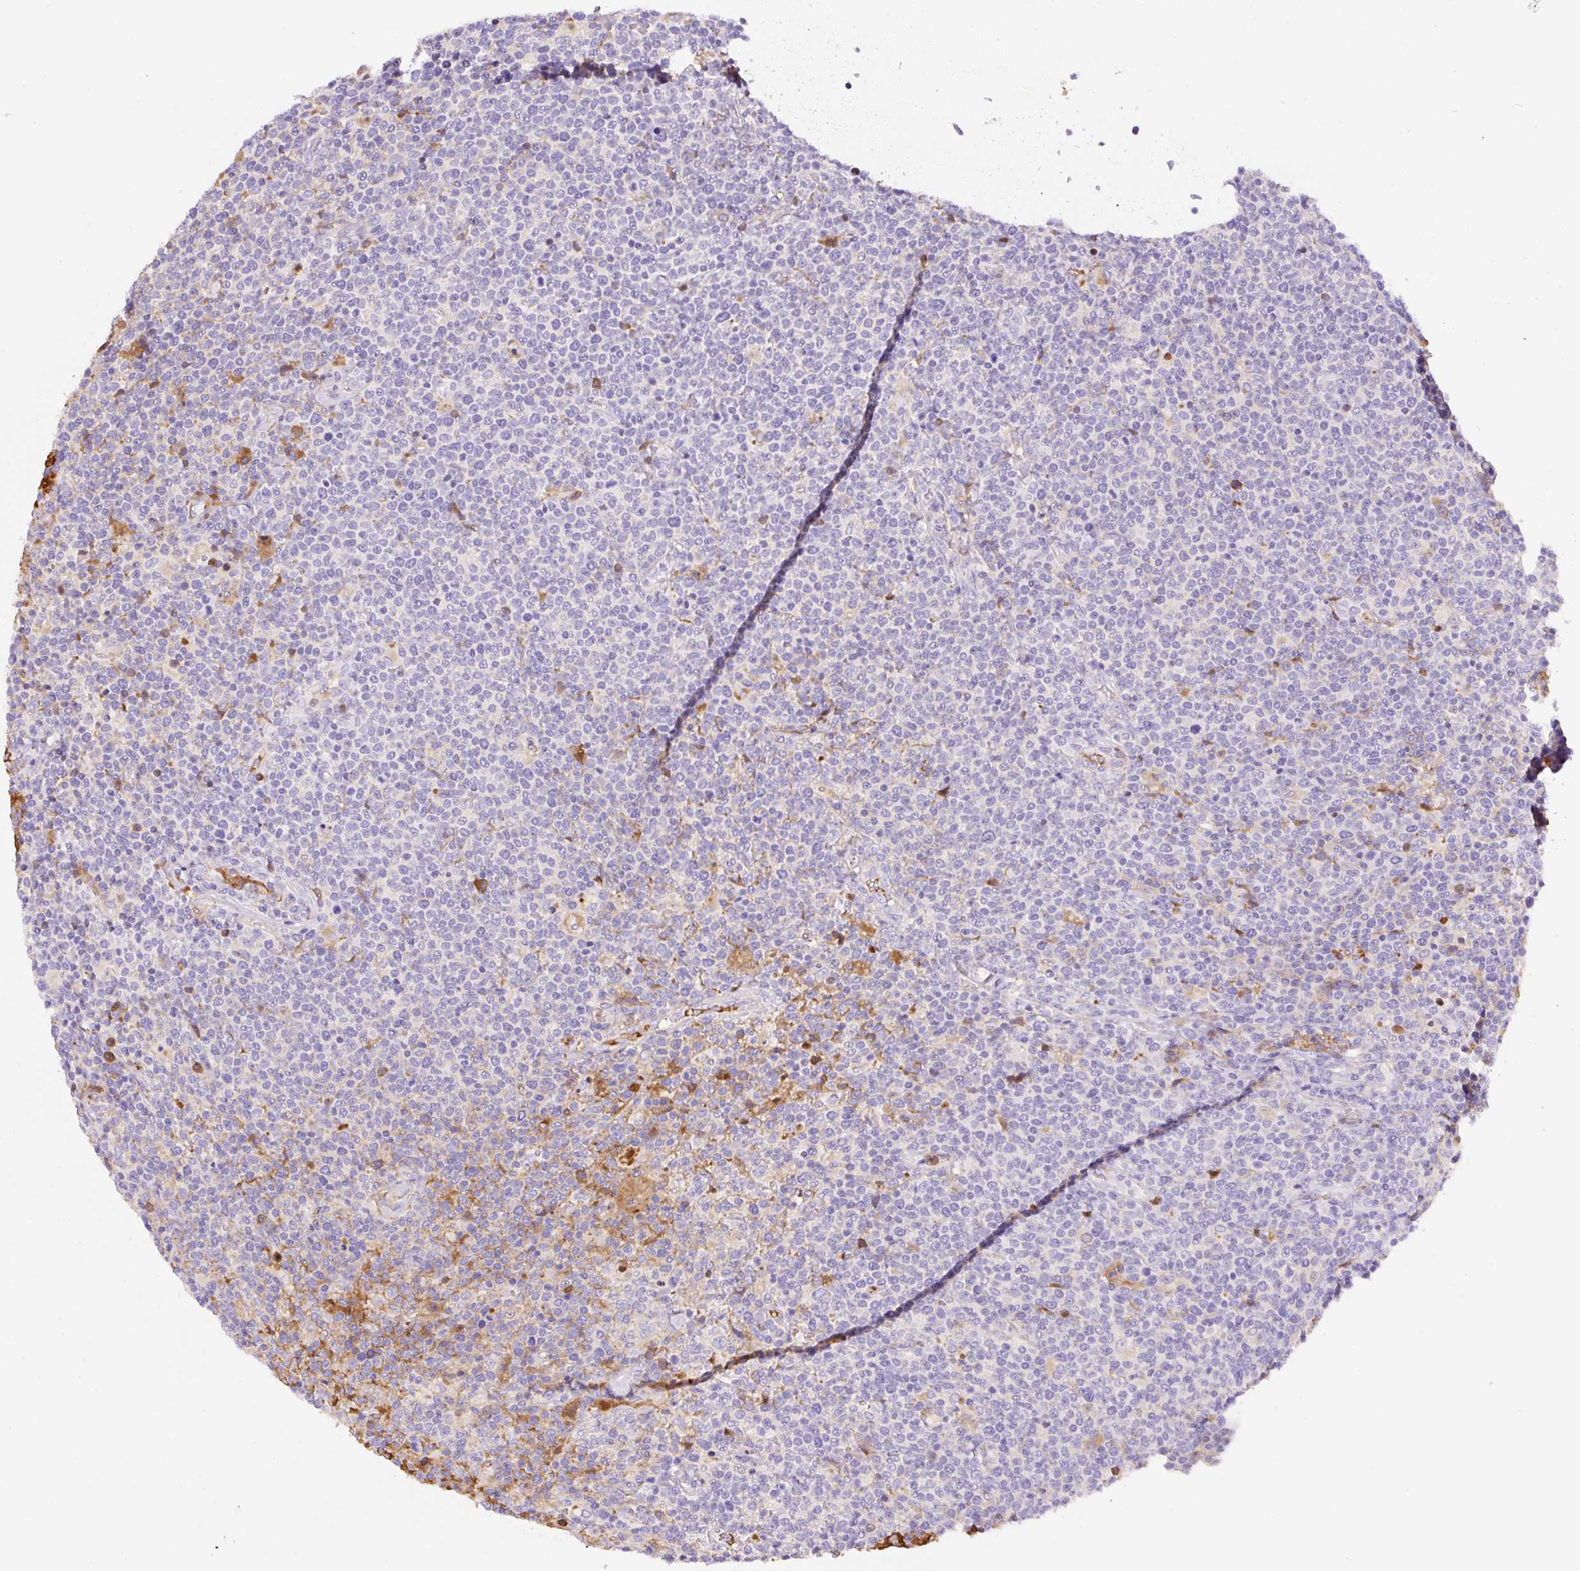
{"staining": {"intensity": "negative", "quantity": "none", "location": "none"}, "tissue": "lymphoma", "cell_type": "Tumor cells", "image_type": "cancer", "snomed": [{"axis": "morphology", "description": "Malignant lymphoma, non-Hodgkin's type, High grade"}, {"axis": "topography", "description": "Lymph node"}], "caption": "Protein analysis of high-grade malignant lymphoma, non-Hodgkin's type displays no significant staining in tumor cells. (DAB immunohistochemistry (IHC) visualized using brightfield microscopy, high magnification).", "gene": "TDRD15", "patient": {"sex": "male", "age": 61}}